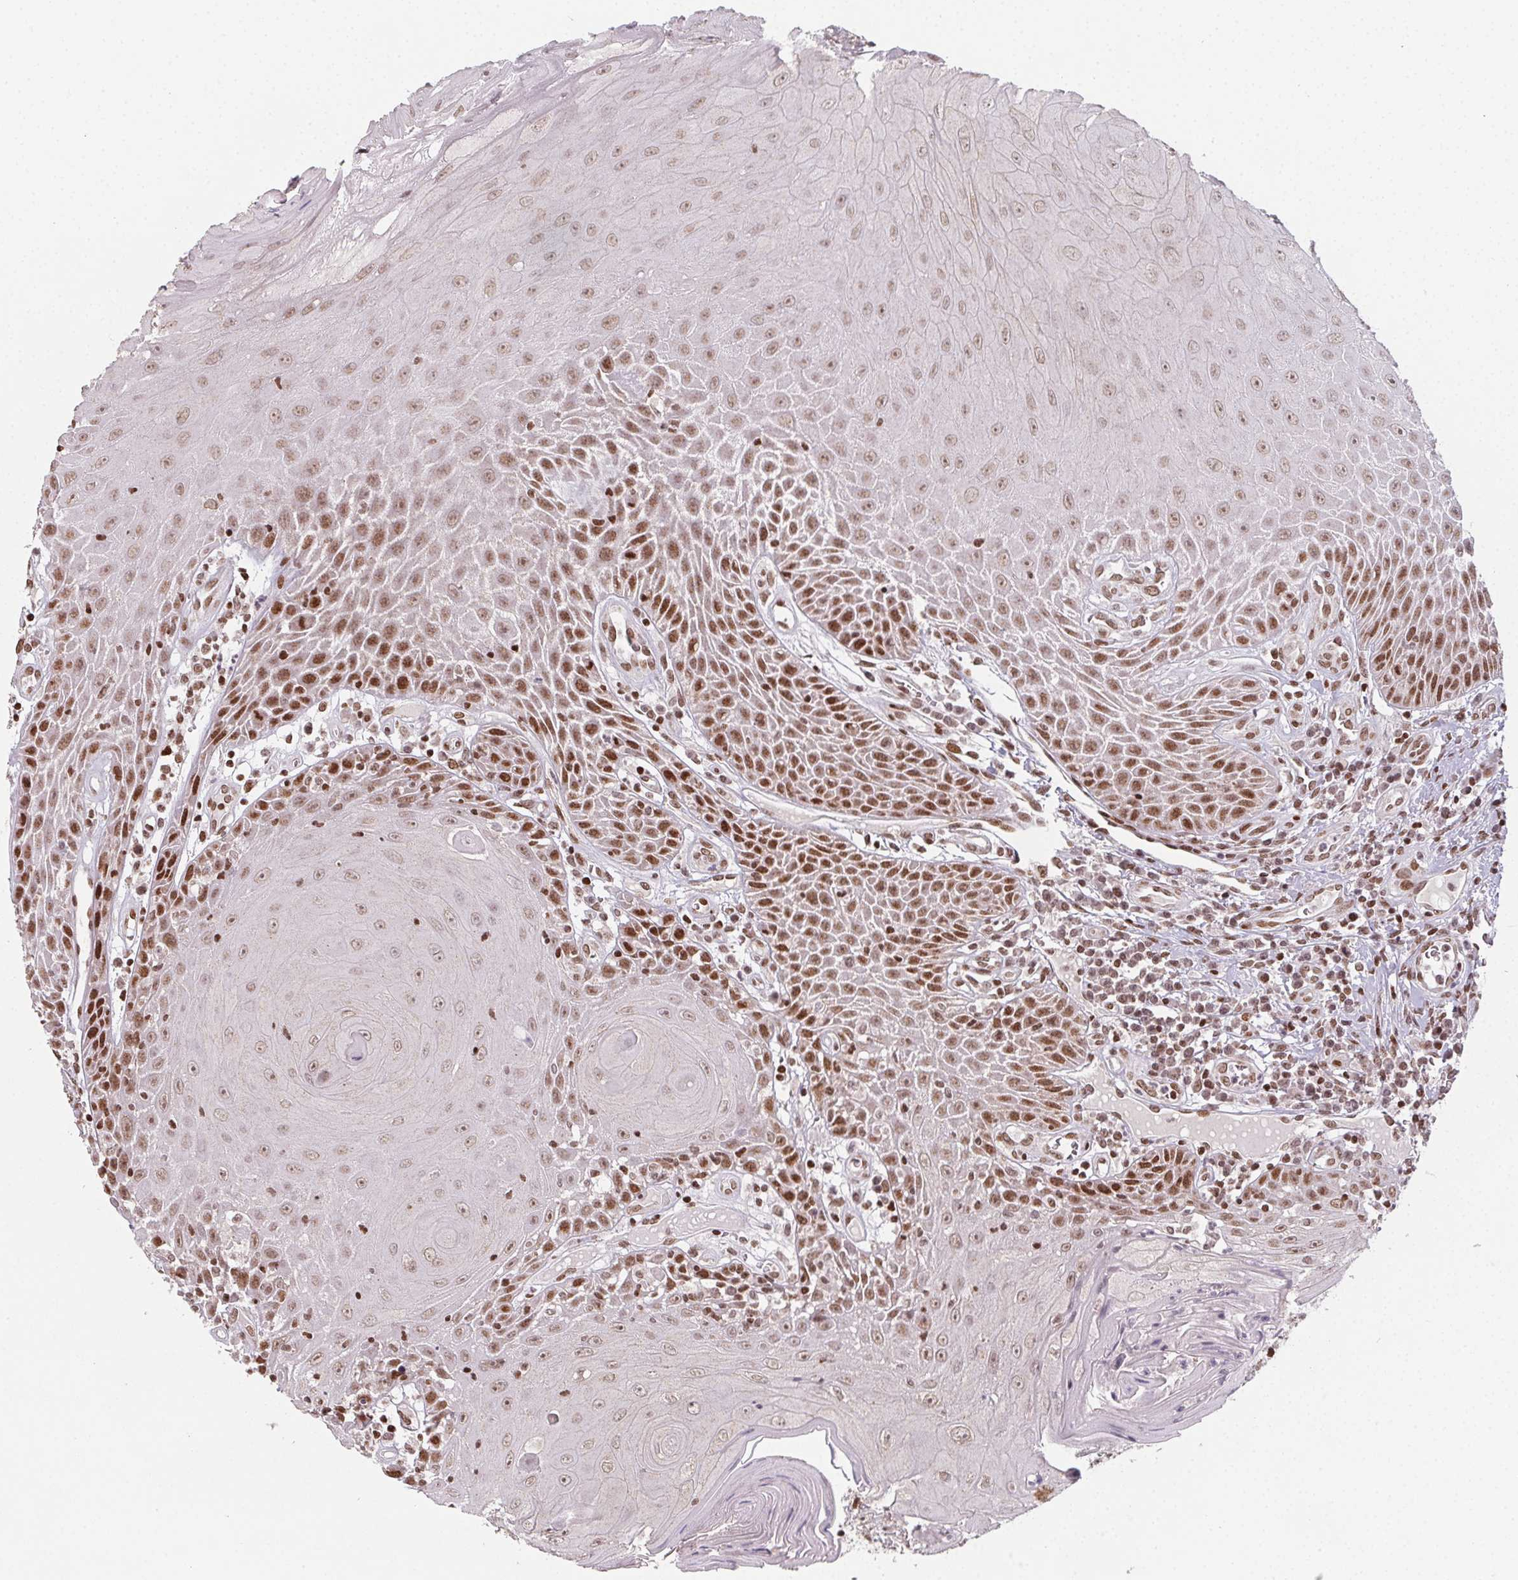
{"staining": {"intensity": "strong", "quantity": "25%-75%", "location": "nuclear"}, "tissue": "head and neck cancer", "cell_type": "Tumor cells", "image_type": "cancer", "snomed": [{"axis": "morphology", "description": "Squamous cell carcinoma, NOS"}, {"axis": "topography", "description": "Head-Neck"}], "caption": "IHC image of neoplastic tissue: human head and neck cancer stained using IHC demonstrates high levels of strong protein expression localized specifically in the nuclear of tumor cells, appearing as a nuclear brown color.", "gene": "KMT2A", "patient": {"sex": "male", "age": 52}}